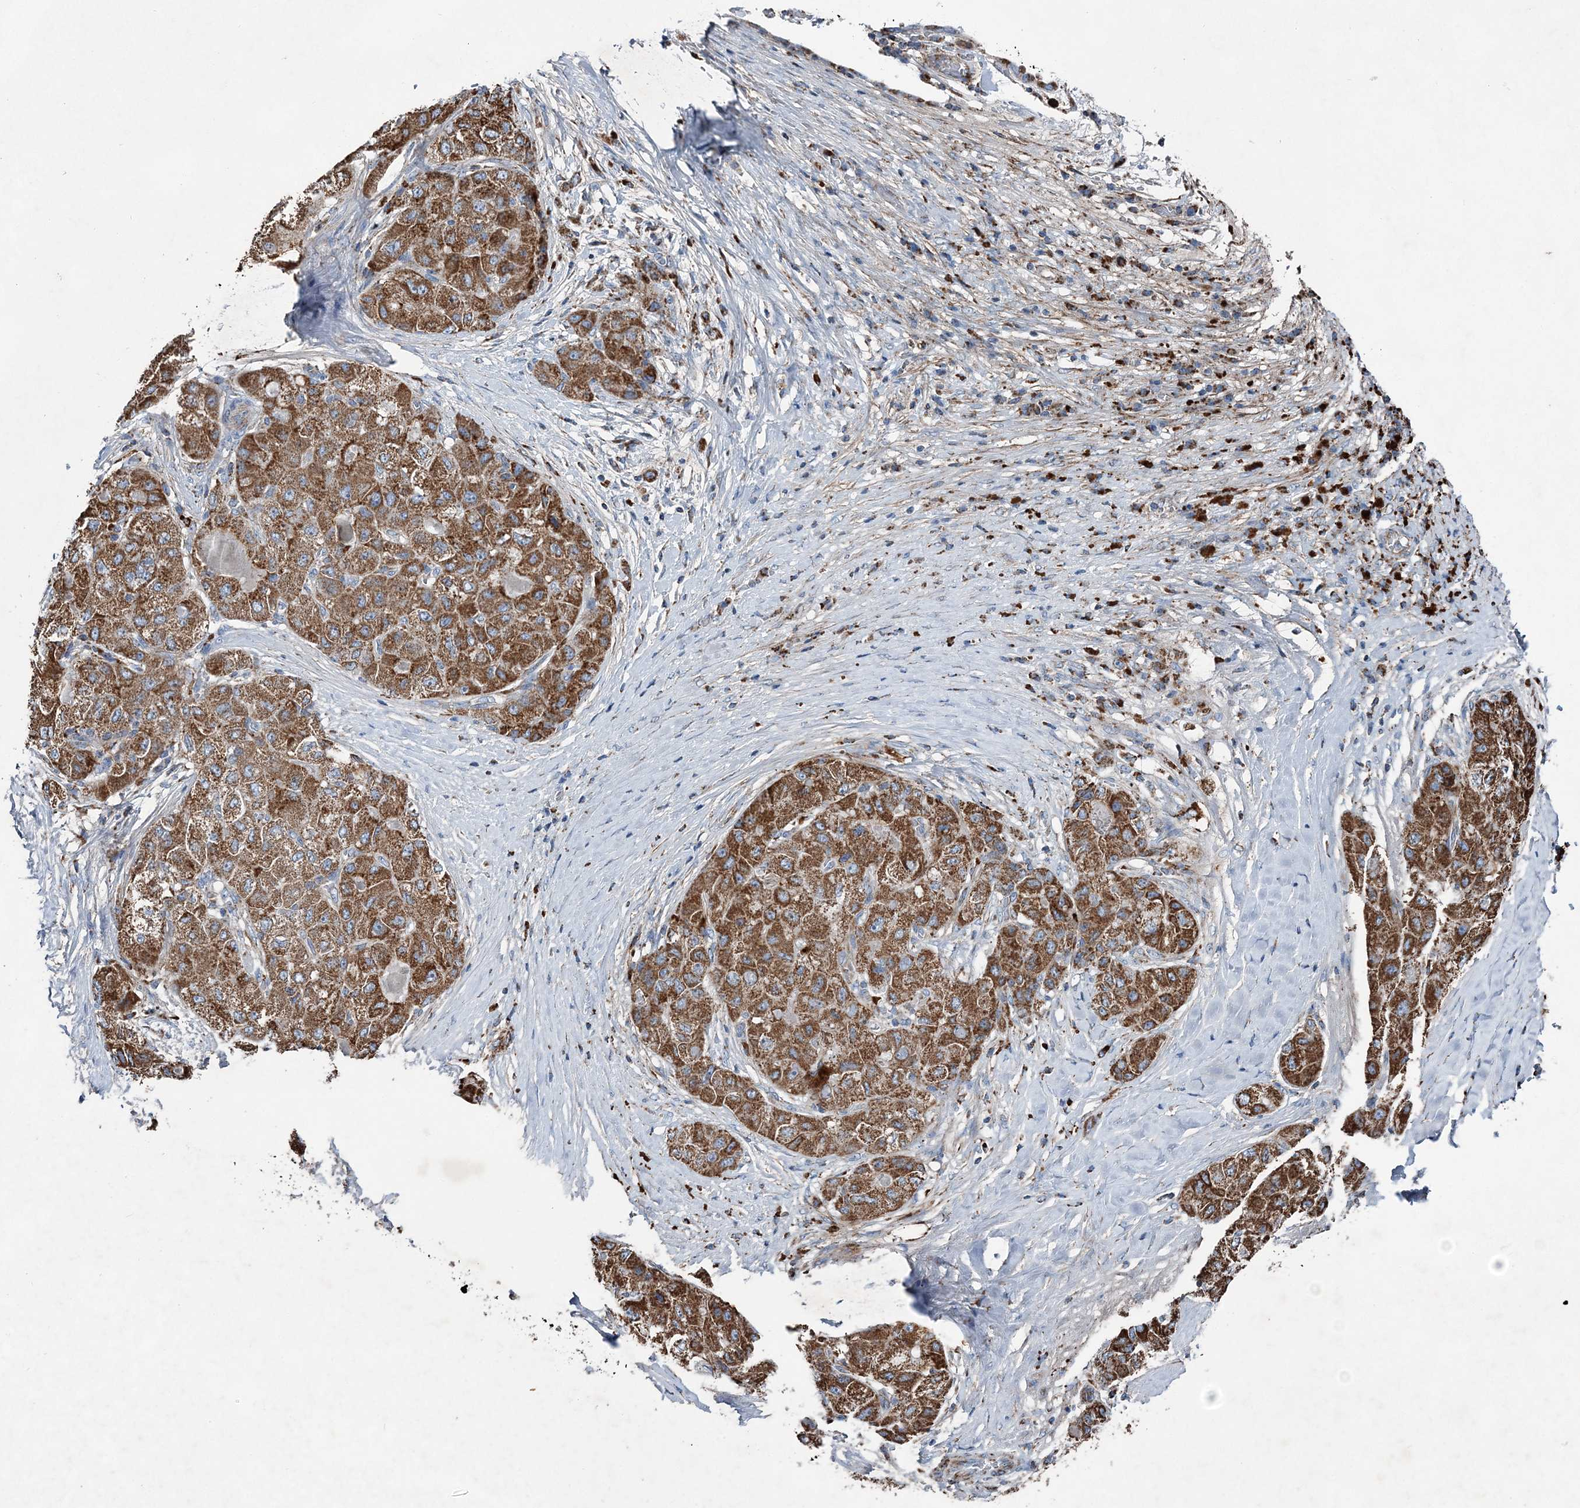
{"staining": {"intensity": "moderate", "quantity": ">75%", "location": "cytoplasmic/membranous"}, "tissue": "liver cancer", "cell_type": "Tumor cells", "image_type": "cancer", "snomed": [{"axis": "morphology", "description": "Carcinoma, Hepatocellular, NOS"}, {"axis": "topography", "description": "Liver"}], "caption": "An image showing moderate cytoplasmic/membranous expression in approximately >75% of tumor cells in liver cancer, as visualized by brown immunohistochemical staining.", "gene": "SPAG16", "patient": {"sex": "male", "age": 80}}